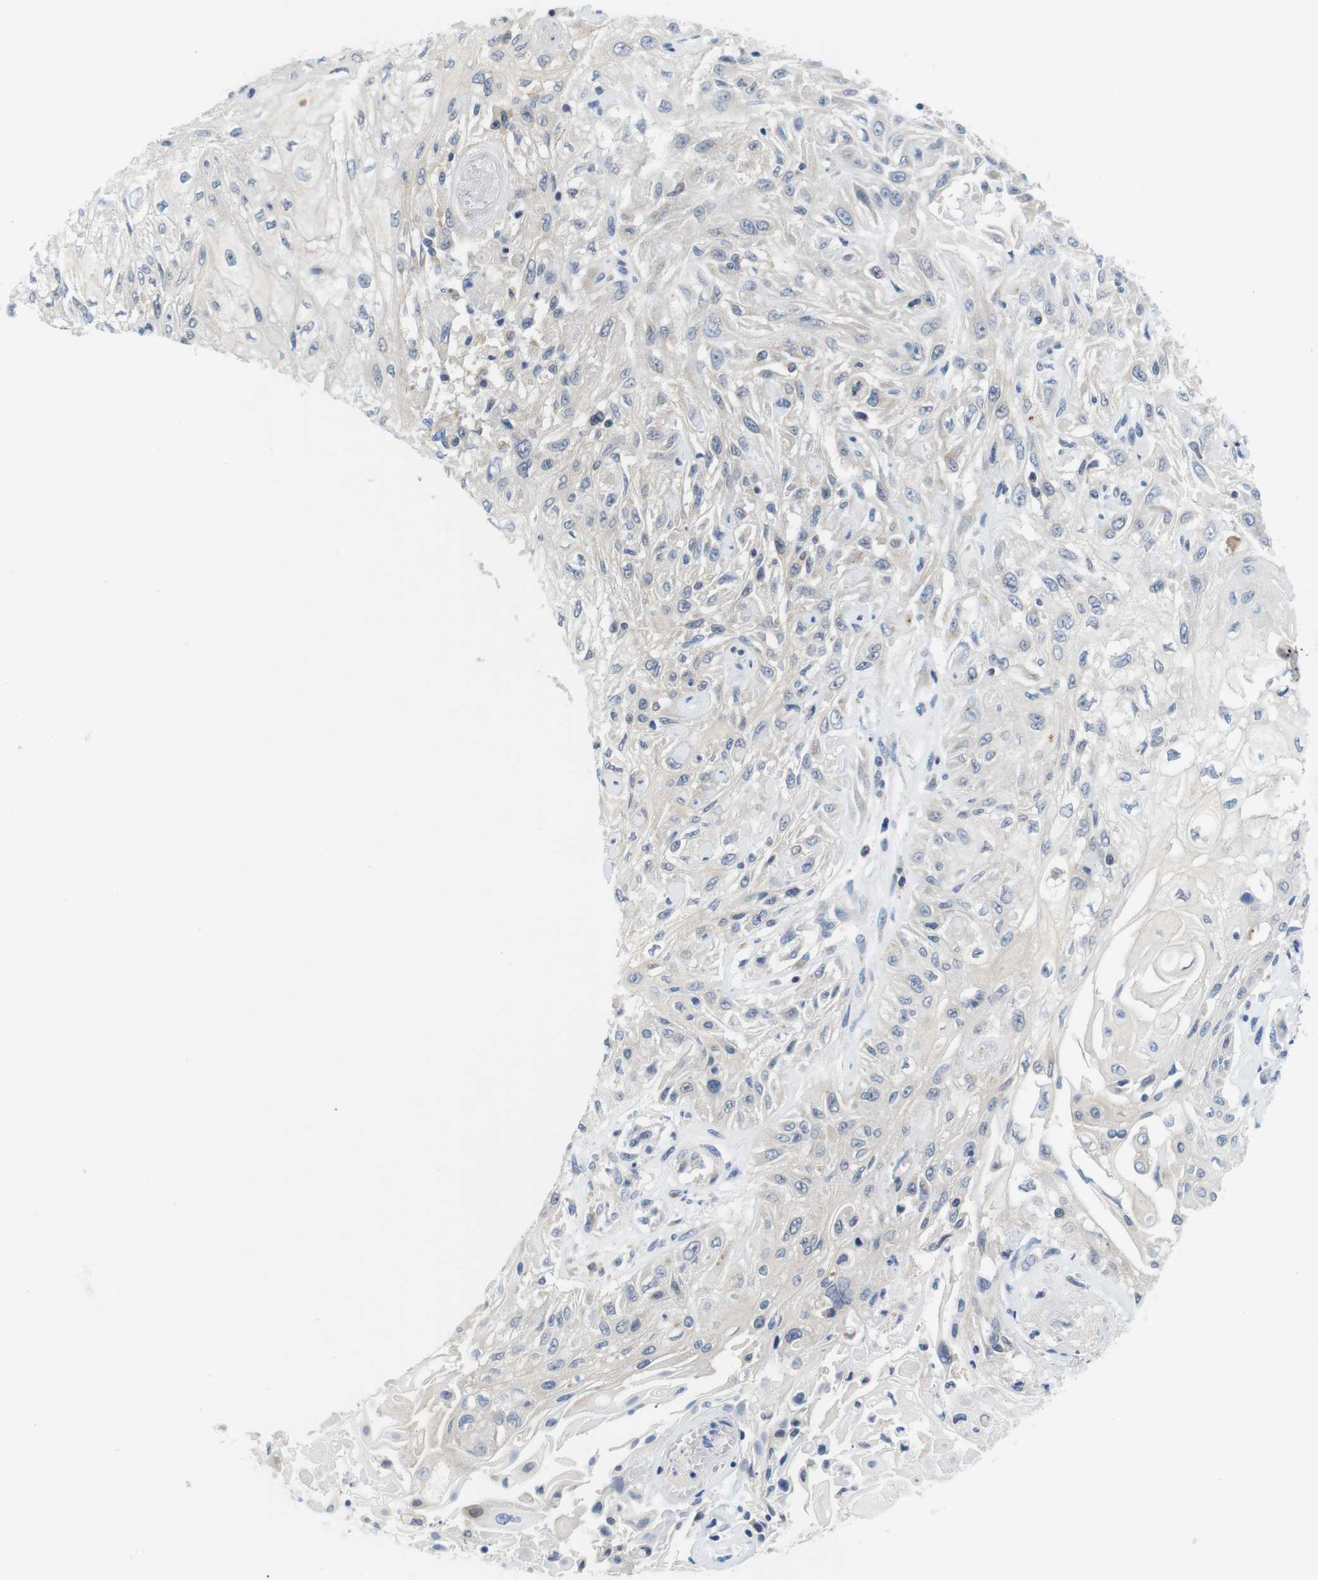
{"staining": {"intensity": "negative", "quantity": "none", "location": "none"}, "tissue": "skin cancer", "cell_type": "Tumor cells", "image_type": "cancer", "snomed": [{"axis": "morphology", "description": "Squamous cell carcinoma, NOS"}, {"axis": "topography", "description": "Skin"}], "caption": "Immunohistochemical staining of skin cancer displays no significant positivity in tumor cells. Brightfield microscopy of IHC stained with DAB (3,3'-diaminobenzidine) (brown) and hematoxylin (blue), captured at high magnification.", "gene": "CNGA2", "patient": {"sex": "male", "age": 75}}